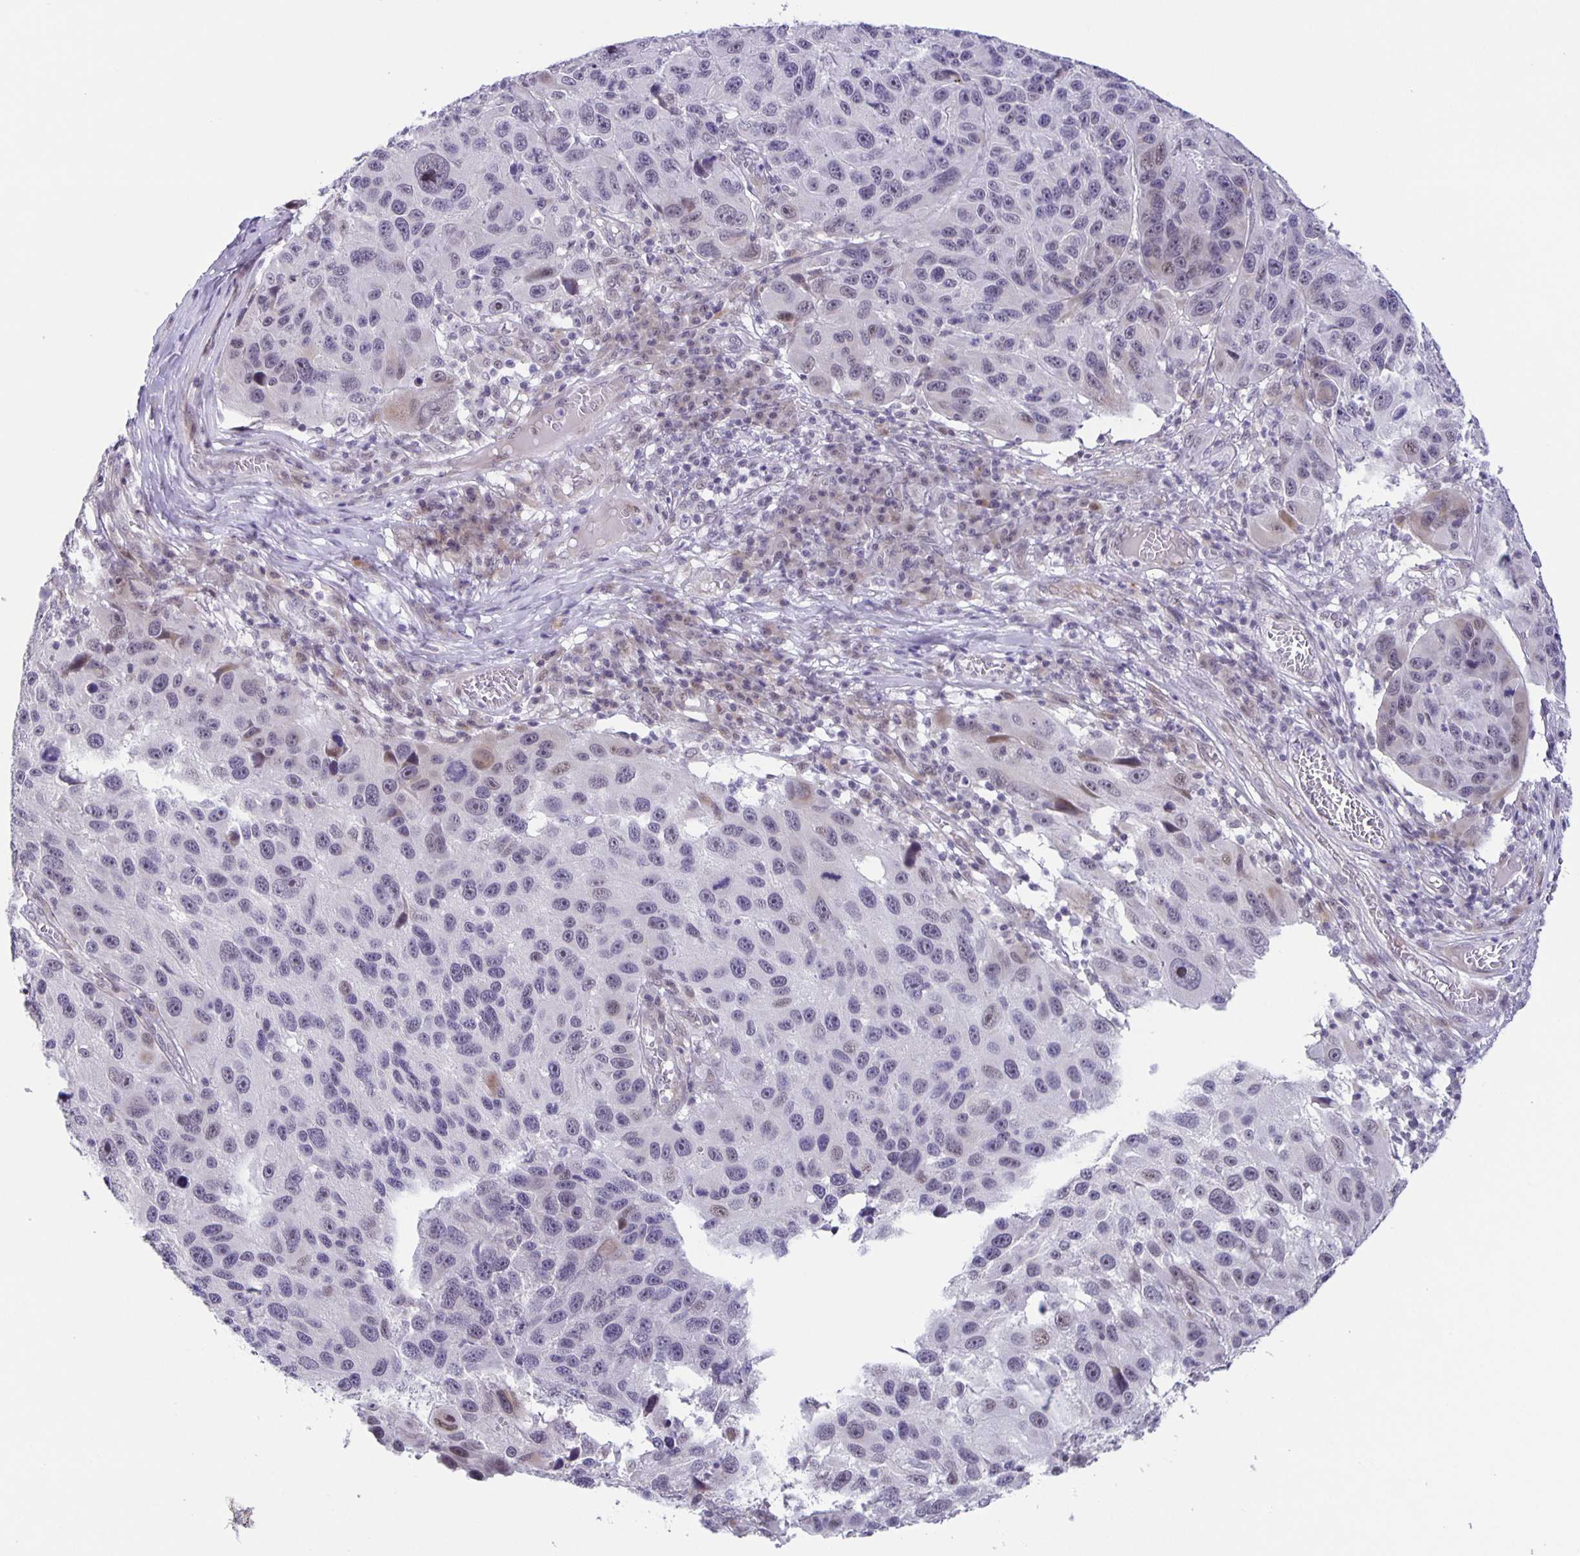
{"staining": {"intensity": "negative", "quantity": "none", "location": "none"}, "tissue": "melanoma", "cell_type": "Tumor cells", "image_type": "cancer", "snomed": [{"axis": "morphology", "description": "Malignant melanoma, NOS"}, {"axis": "topography", "description": "Skin"}], "caption": "There is no significant positivity in tumor cells of malignant melanoma.", "gene": "PHRF1", "patient": {"sex": "male", "age": 53}}